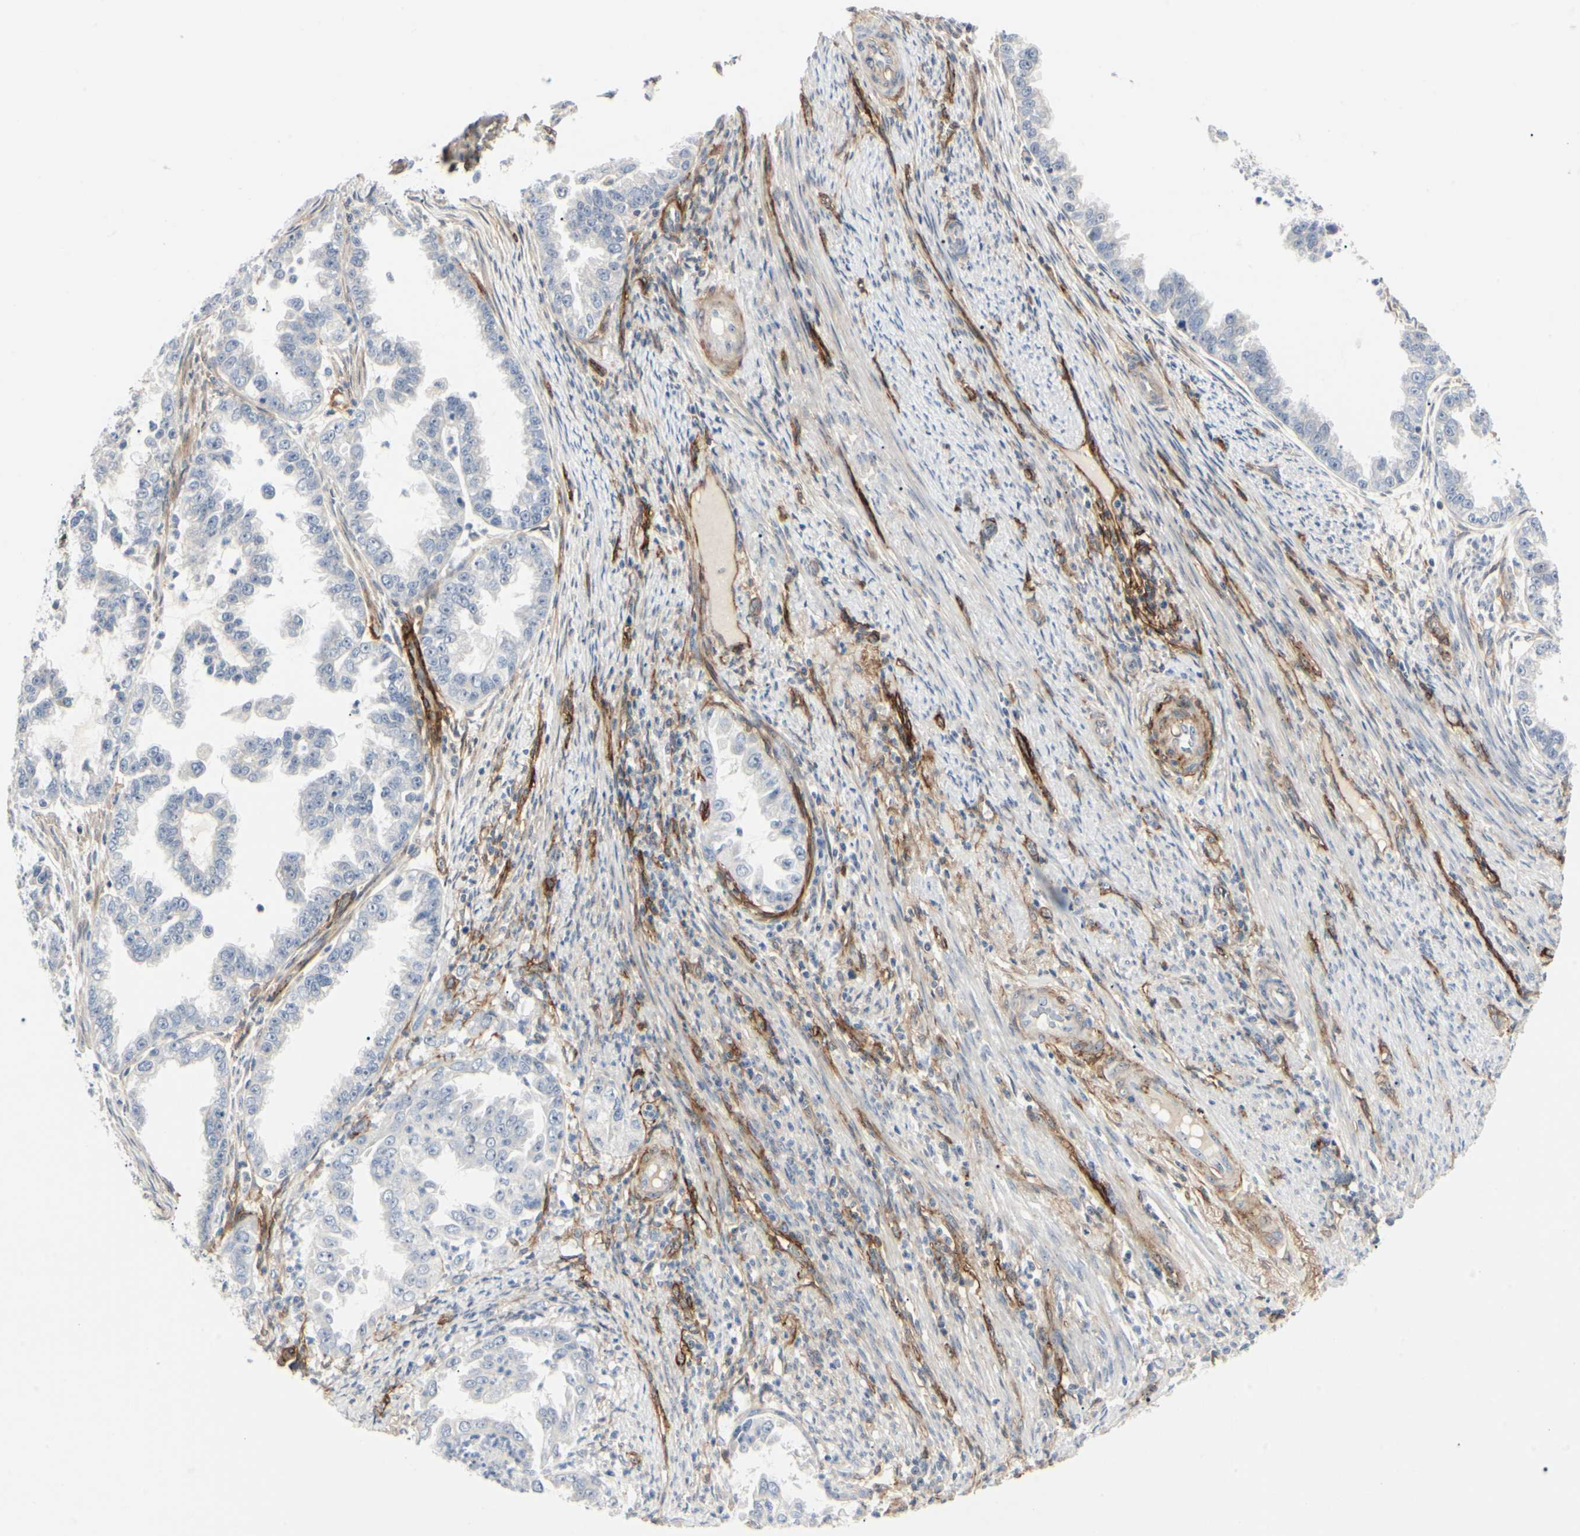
{"staining": {"intensity": "negative", "quantity": "none", "location": "none"}, "tissue": "endometrial cancer", "cell_type": "Tumor cells", "image_type": "cancer", "snomed": [{"axis": "morphology", "description": "Adenocarcinoma, NOS"}, {"axis": "topography", "description": "Endometrium"}], "caption": "Immunohistochemistry (IHC) of human endometrial cancer (adenocarcinoma) demonstrates no staining in tumor cells. (Stains: DAB IHC with hematoxylin counter stain, Microscopy: brightfield microscopy at high magnification).", "gene": "GGT5", "patient": {"sex": "female", "age": 85}}